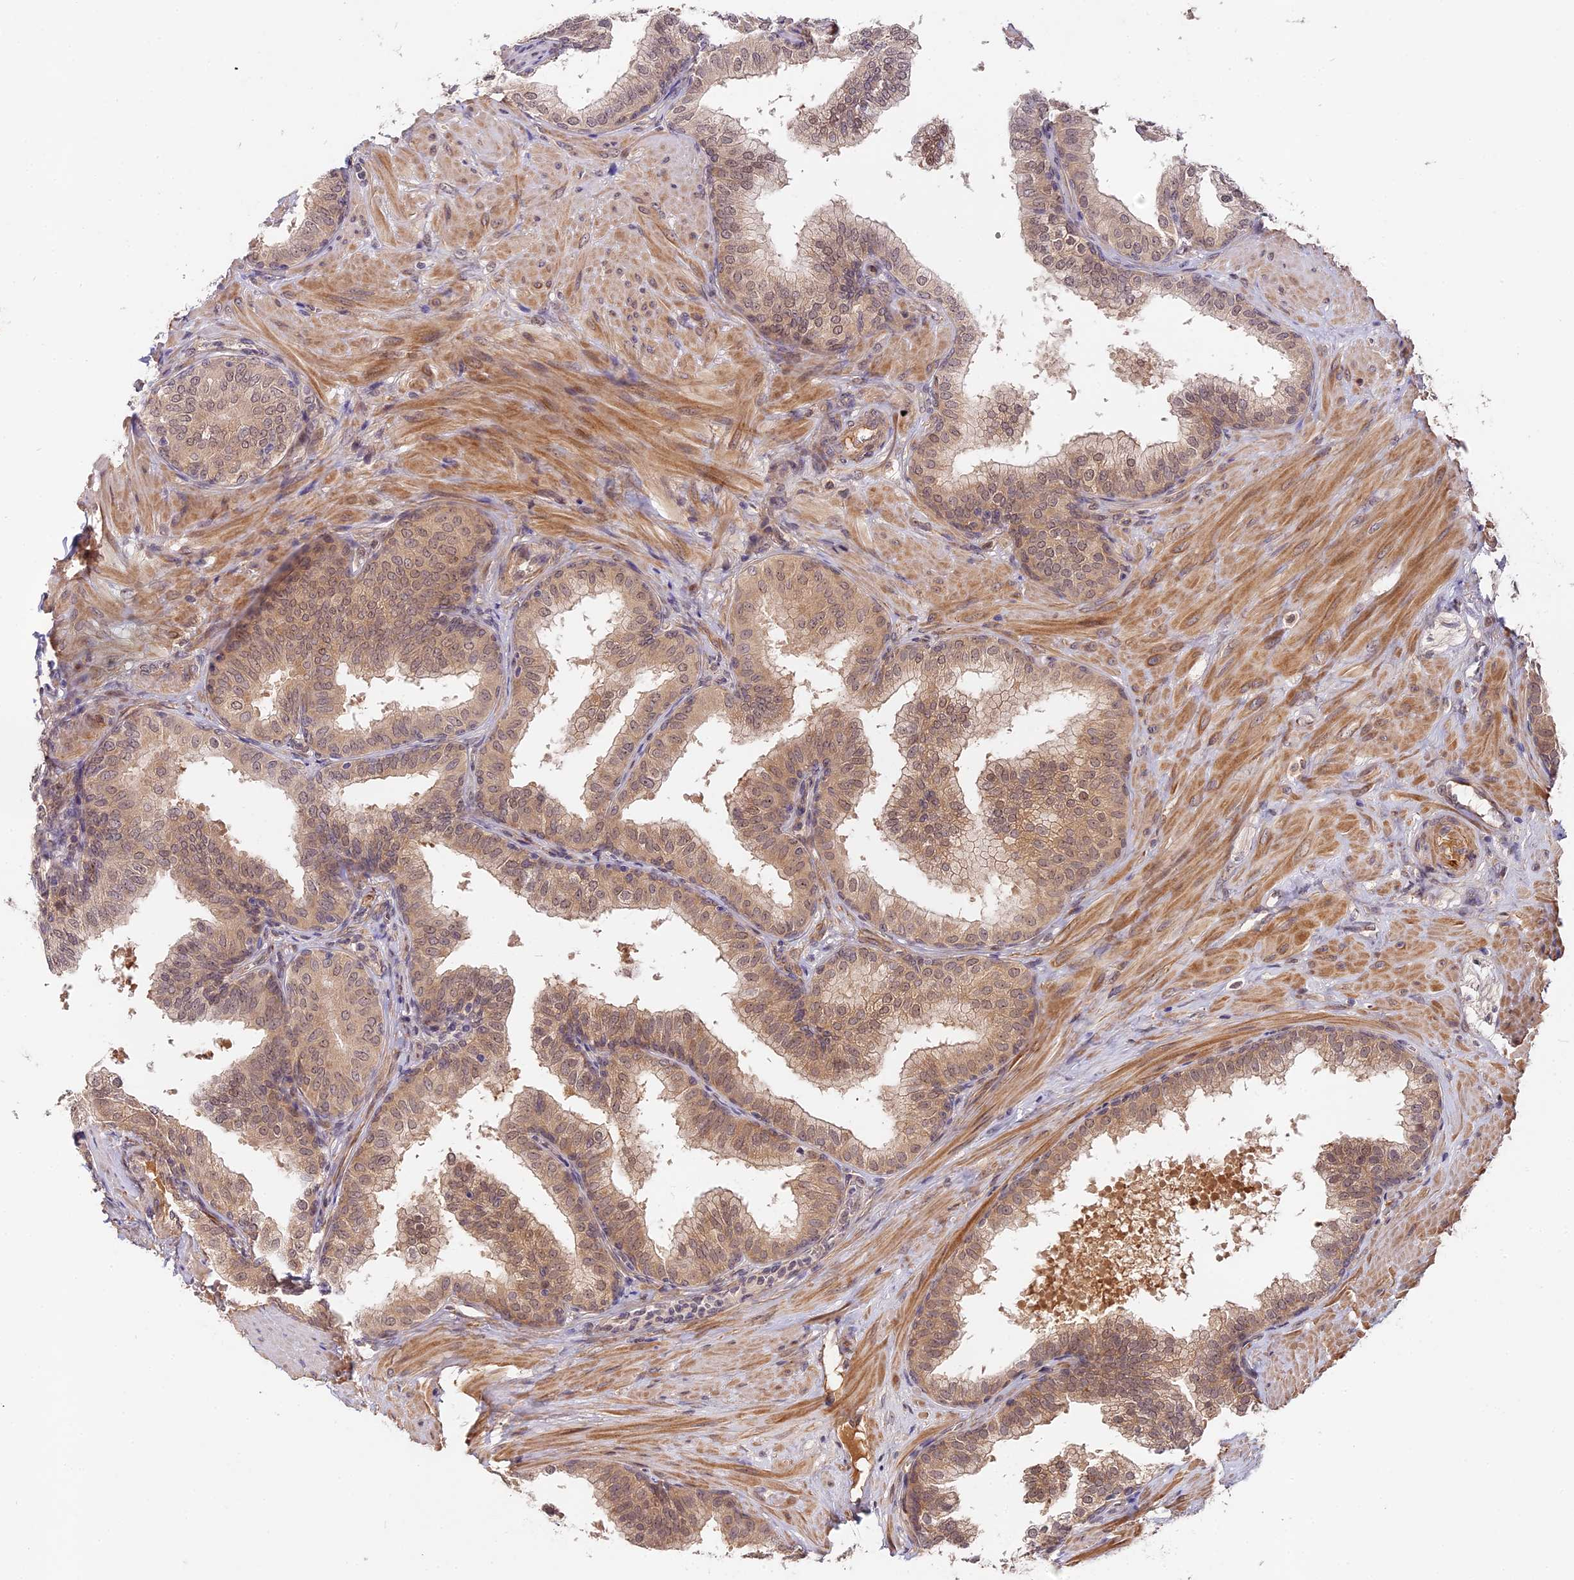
{"staining": {"intensity": "weak", "quantity": ">75%", "location": "cytoplasmic/membranous,nuclear"}, "tissue": "prostate", "cell_type": "Glandular cells", "image_type": "normal", "snomed": [{"axis": "morphology", "description": "Normal tissue, NOS"}, {"axis": "topography", "description": "Prostate"}], "caption": "High-magnification brightfield microscopy of unremarkable prostate stained with DAB (brown) and counterstained with hematoxylin (blue). glandular cells exhibit weak cytoplasmic/membranous,nuclear expression is present in about>75% of cells. (IHC, brightfield microscopy, high magnification).", "gene": "IMPACT", "patient": {"sex": "male", "age": 60}}